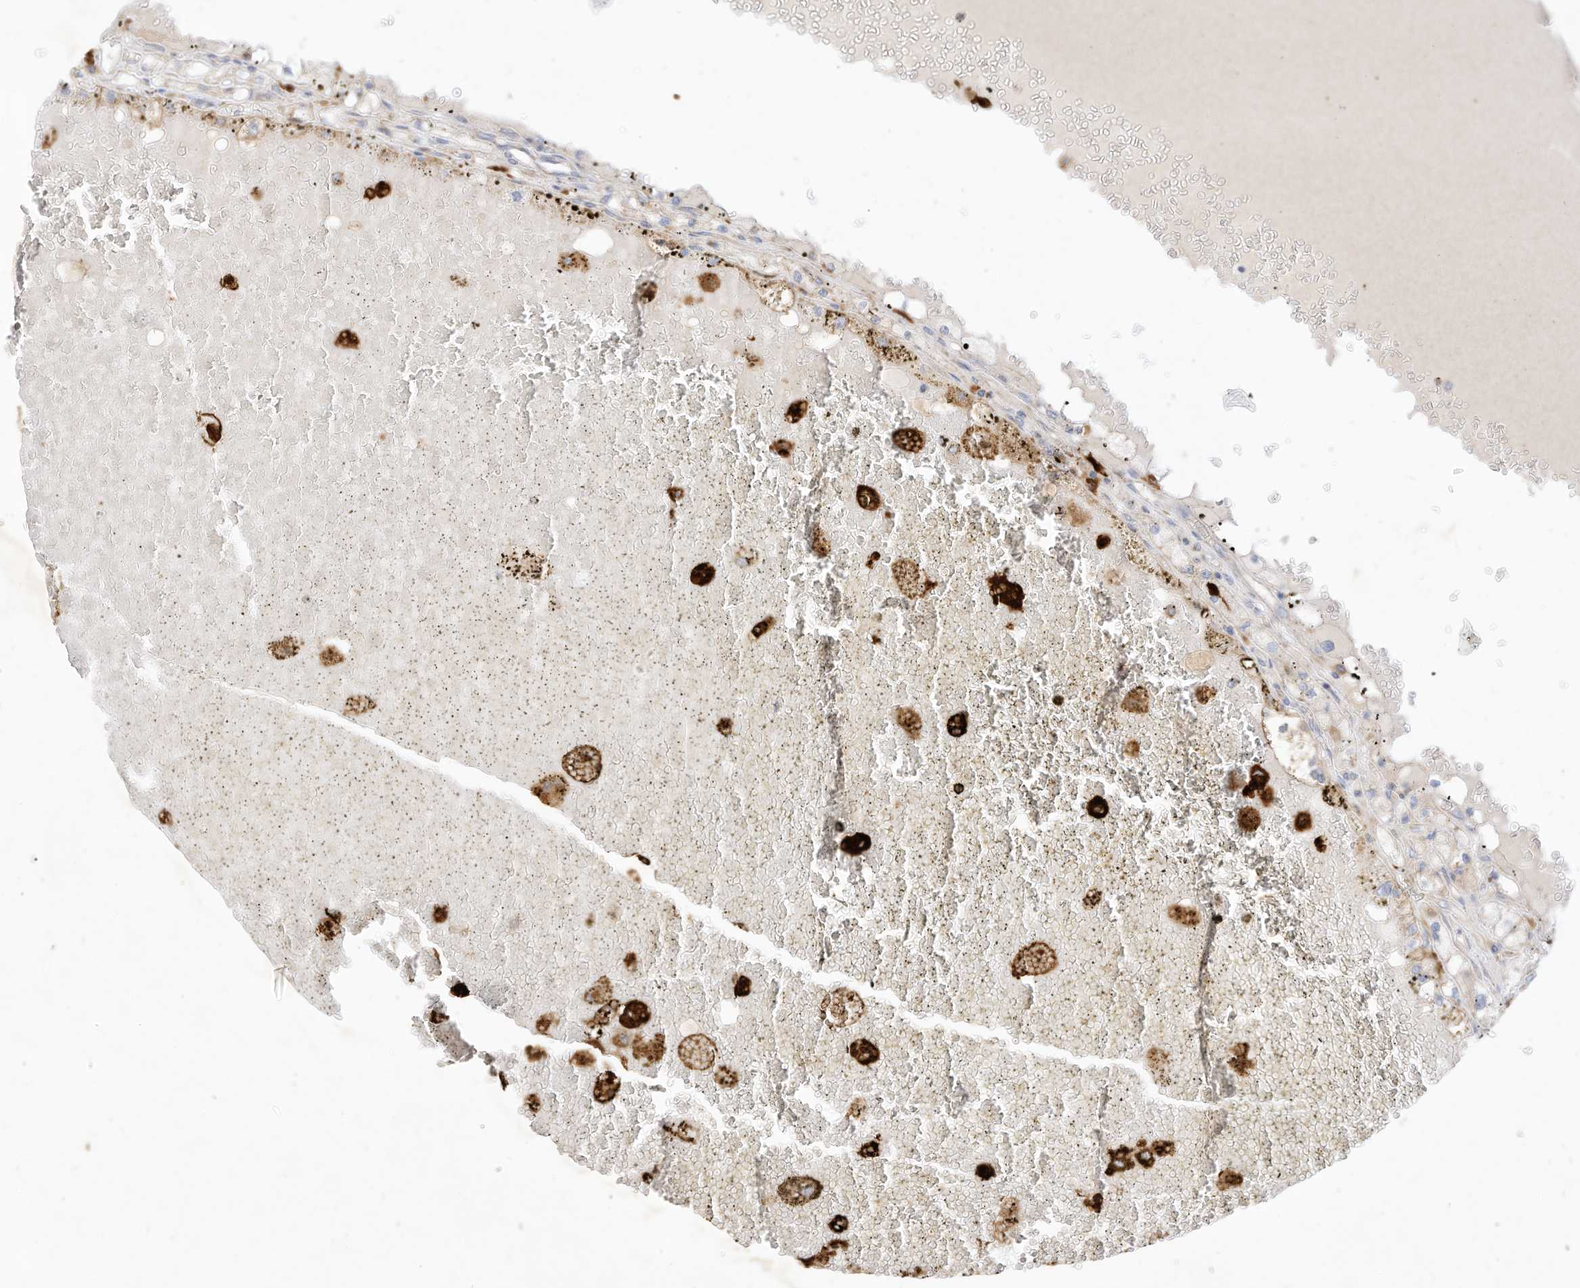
{"staining": {"intensity": "negative", "quantity": "none", "location": "none"}, "tissue": "renal cancer", "cell_type": "Tumor cells", "image_type": "cancer", "snomed": [{"axis": "morphology", "description": "Adenocarcinoma, NOS"}, {"axis": "topography", "description": "Kidney"}], "caption": "Tumor cells show no significant positivity in renal adenocarcinoma. (Immunohistochemistry (ihc), brightfield microscopy, high magnification).", "gene": "RHOH", "patient": {"sex": "male", "age": 56}}